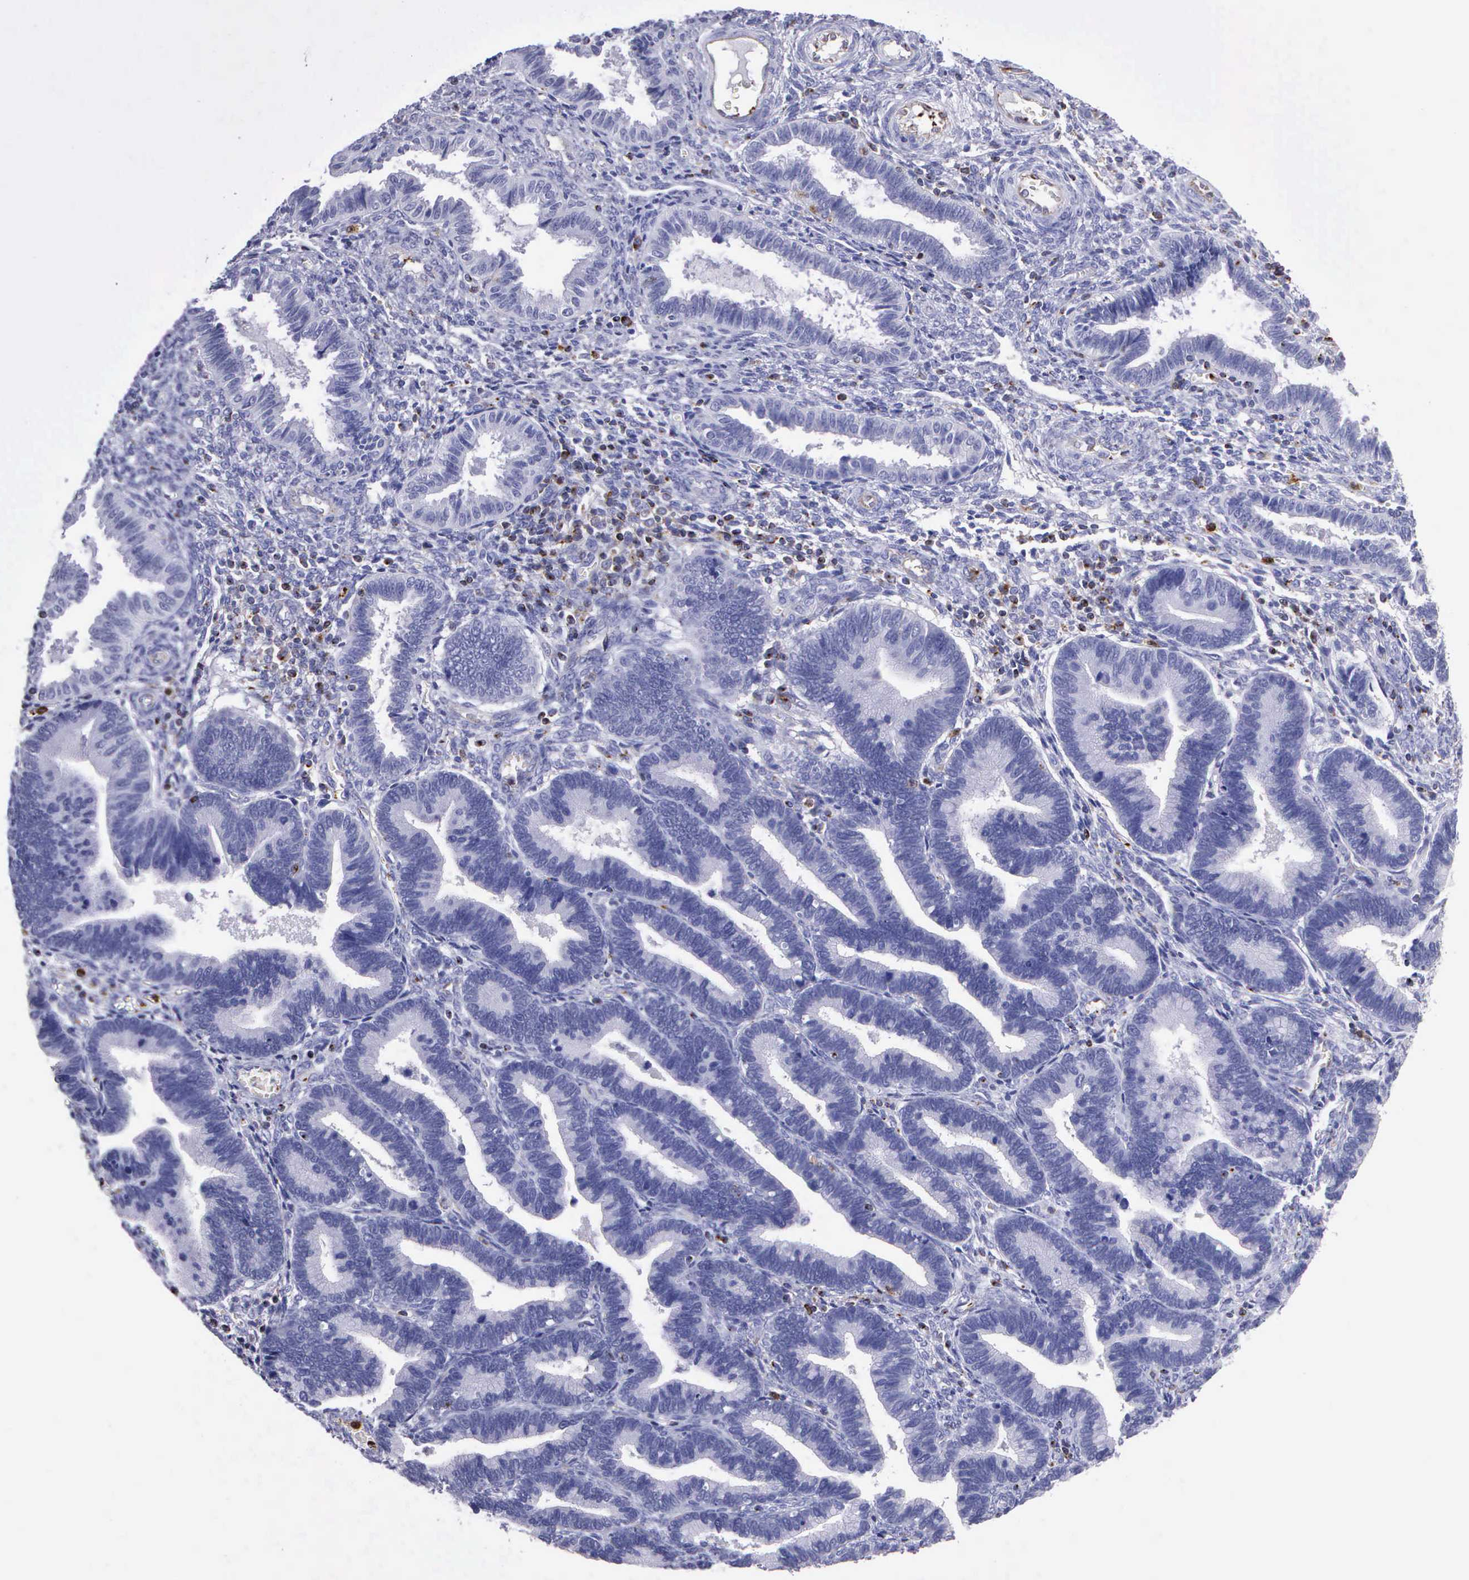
{"staining": {"intensity": "negative", "quantity": "none", "location": "none"}, "tissue": "endometrium", "cell_type": "Cells in endometrial stroma", "image_type": "normal", "snomed": [{"axis": "morphology", "description": "Normal tissue, NOS"}, {"axis": "topography", "description": "Endometrium"}], "caption": "IHC of unremarkable human endometrium reveals no expression in cells in endometrial stroma. Nuclei are stained in blue.", "gene": "SRGN", "patient": {"sex": "female", "age": 36}}